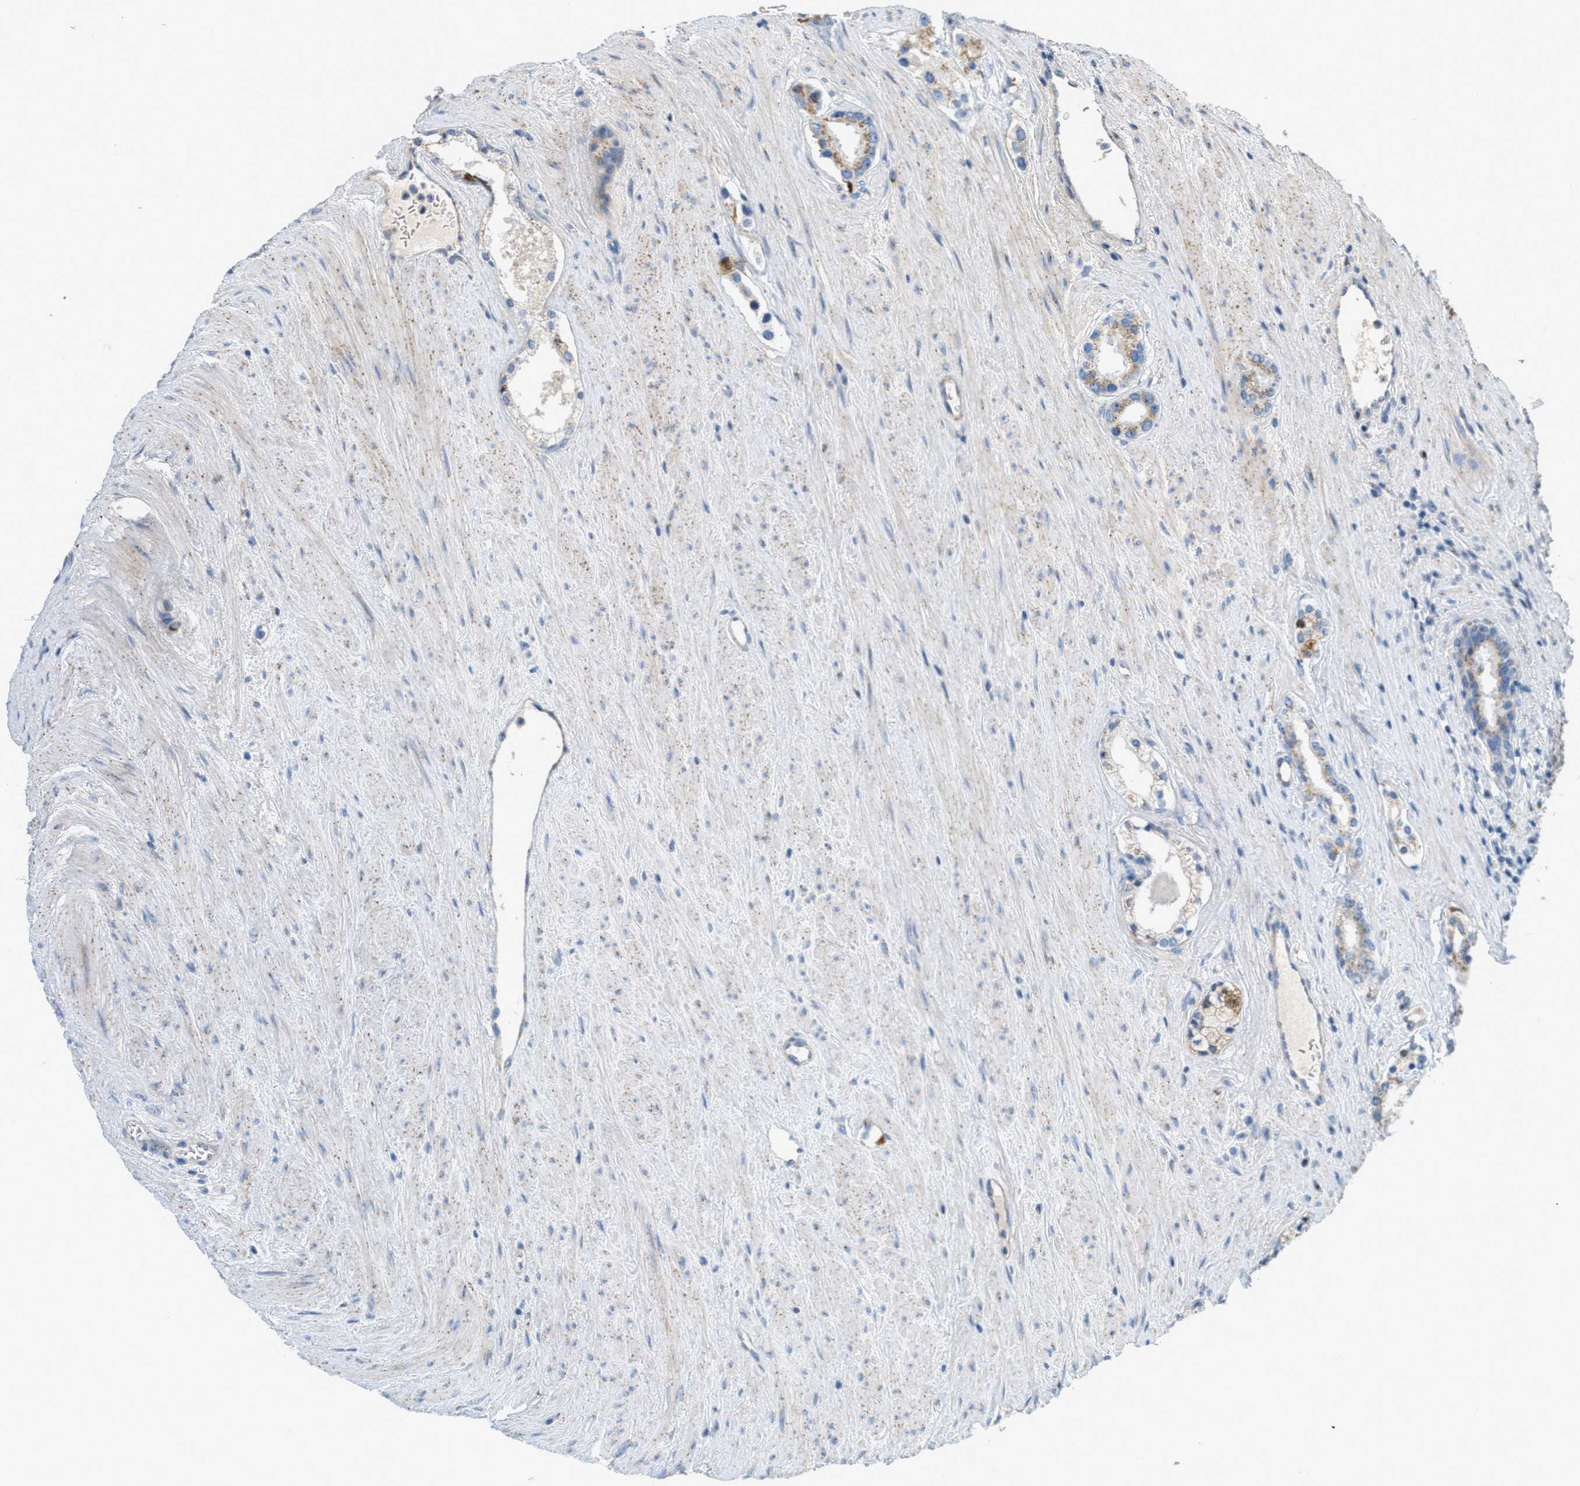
{"staining": {"intensity": "moderate", "quantity": "25%-75%", "location": "cytoplasmic/membranous"}, "tissue": "prostate cancer", "cell_type": "Tumor cells", "image_type": "cancer", "snomed": [{"axis": "morphology", "description": "Adenocarcinoma, High grade"}, {"axis": "topography", "description": "Prostate"}], "caption": "Brown immunohistochemical staining in human prostate cancer demonstrates moderate cytoplasmic/membranous staining in about 25%-75% of tumor cells. The staining was performed using DAB (3,3'-diaminobenzidine), with brown indicating positive protein expression. Nuclei are stained blue with hematoxylin.", "gene": "ZFPL1", "patient": {"sex": "male", "age": 71}}